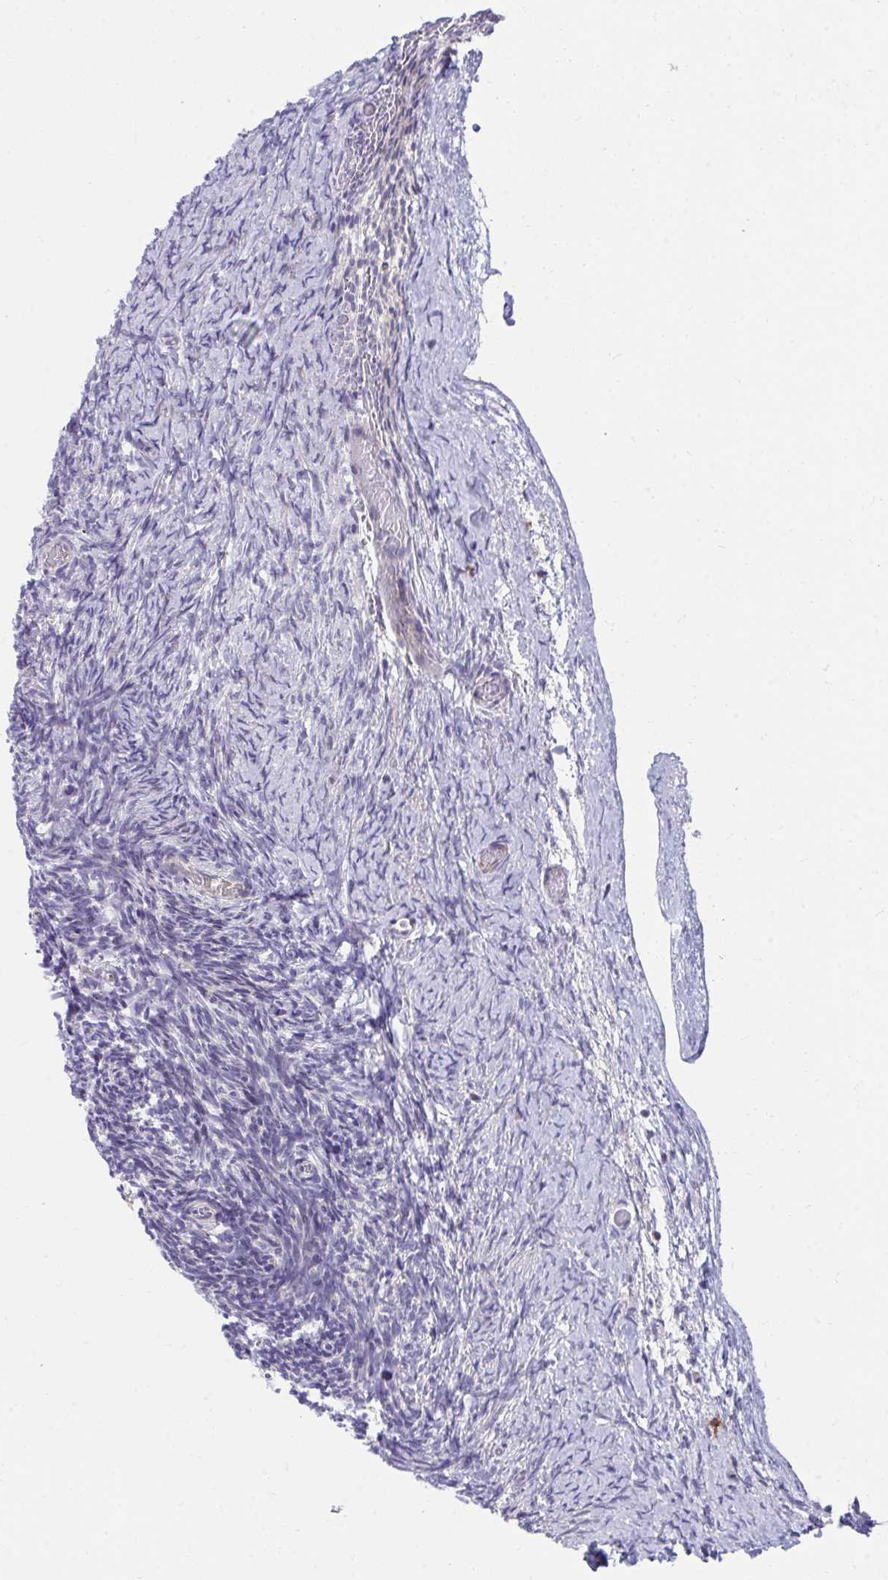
{"staining": {"intensity": "weak", "quantity": "<25%", "location": "cytoplasmic/membranous"}, "tissue": "ovary", "cell_type": "Follicle cells", "image_type": "normal", "snomed": [{"axis": "morphology", "description": "Normal tissue, NOS"}, {"axis": "topography", "description": "Ovary"}], "caption": "The histopathology image demonstrates no significant positivity in follicle cells of ovary. (DAB (3,3'-diaminobenzidine) IHC, high magnification).", "gene": "SLAMF7", "patient": {"sex": "female", "age": 39}}